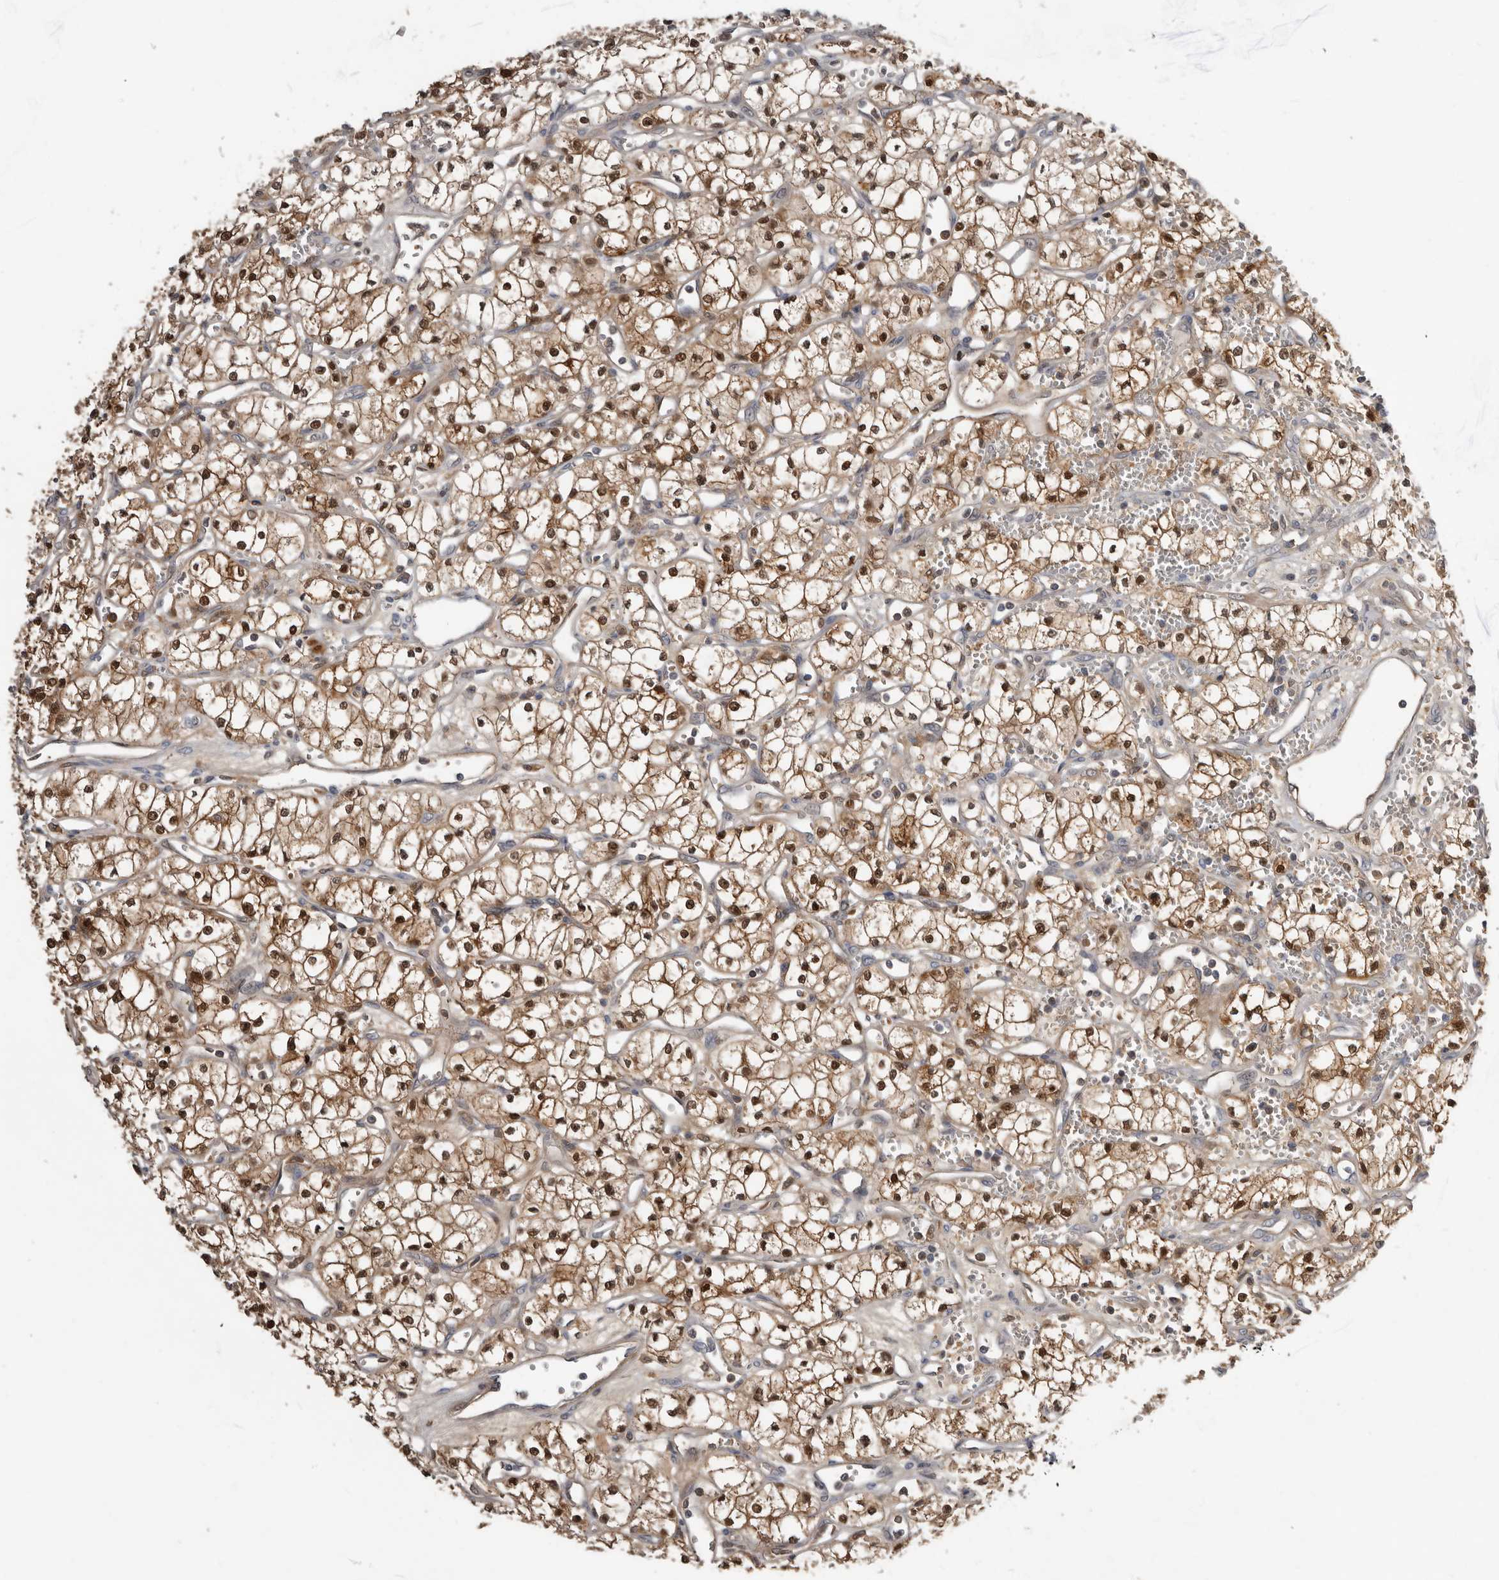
{"staining": {"intensity": "moderate", "quantity": ">75%", "location": "cytoplasmic/membranous,nuclear"}, "tissue": "renal cancer", "cell_type": "Tumor cells", "image_type": "cancer", "snomed": [{"axis": "morphology", "description": "Adenocarcinoma, NOS"}, {"axis": "topography", "description": "Kidney"}], "caption": "Renal cancer (adenocarcinoma) stained with a brown dye displays moderate cytoplasmic/membranous and nuclear positive staining in approximately >75% of tumor cells.", "gene": "RBKS", "patient": {"sex": "male", "age": 59}}